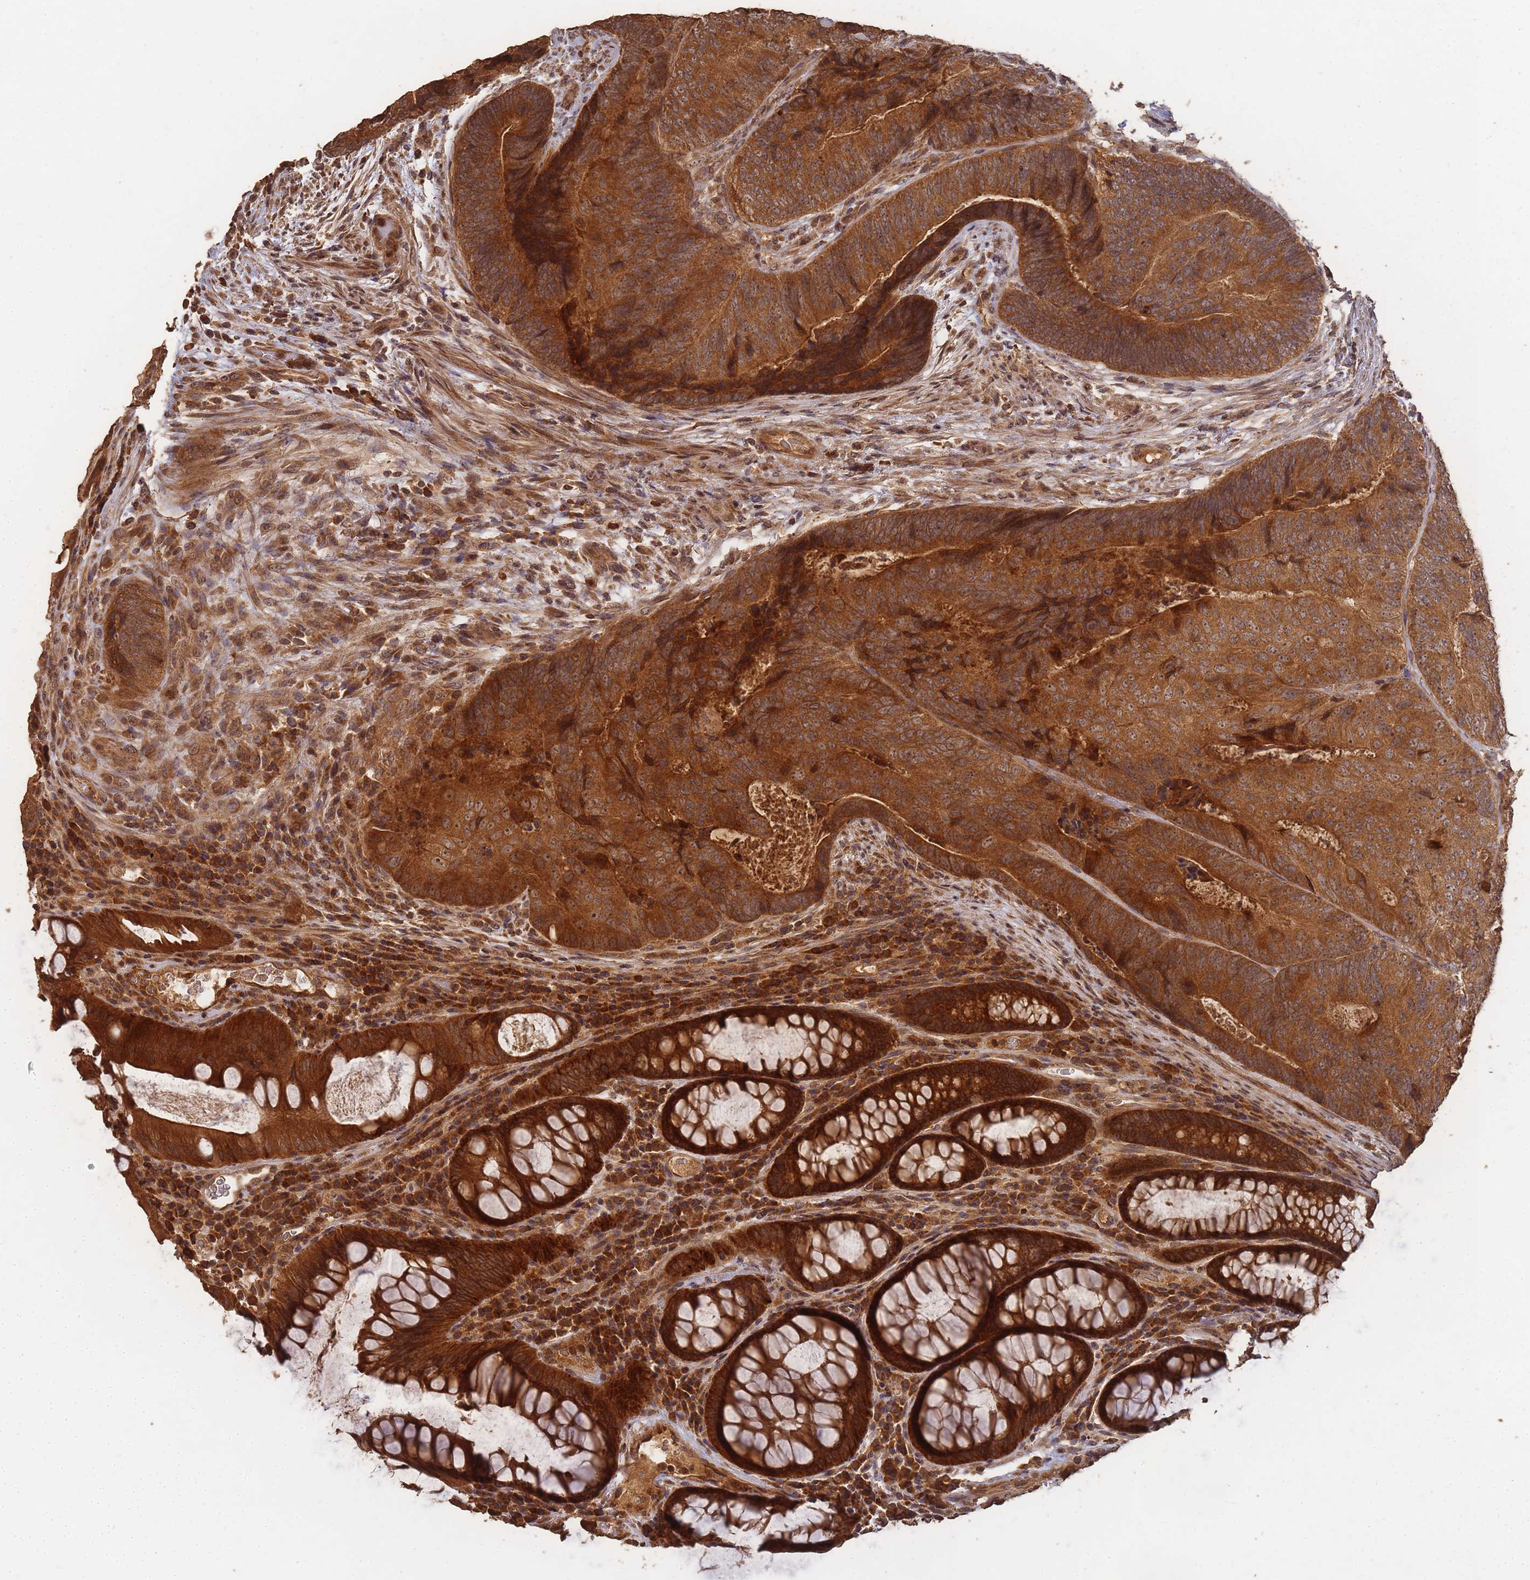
{"staining": {"intensity": "strong", "quantity": ">75%", "location": "cytoplasmic/membranous,nuclear"}, "tissue": "colorectal cancer", "cell_type": "Tumor cells", "image_type": "cancer", "snomed": [{"axis": "morphology", "description": "Adenocarcinoma, NOS"}, {"axis": "topography", "description": "Colon"}], "caption": "Adenocarcinoma (colorectal) stained for a protein (brown) shows strong cytoplasmic/membranous and nuclear positive staining in approximately >75% of tumor cells.", "gene": "ALKBH1", "patient": {"sex": "female", "age": 67}}